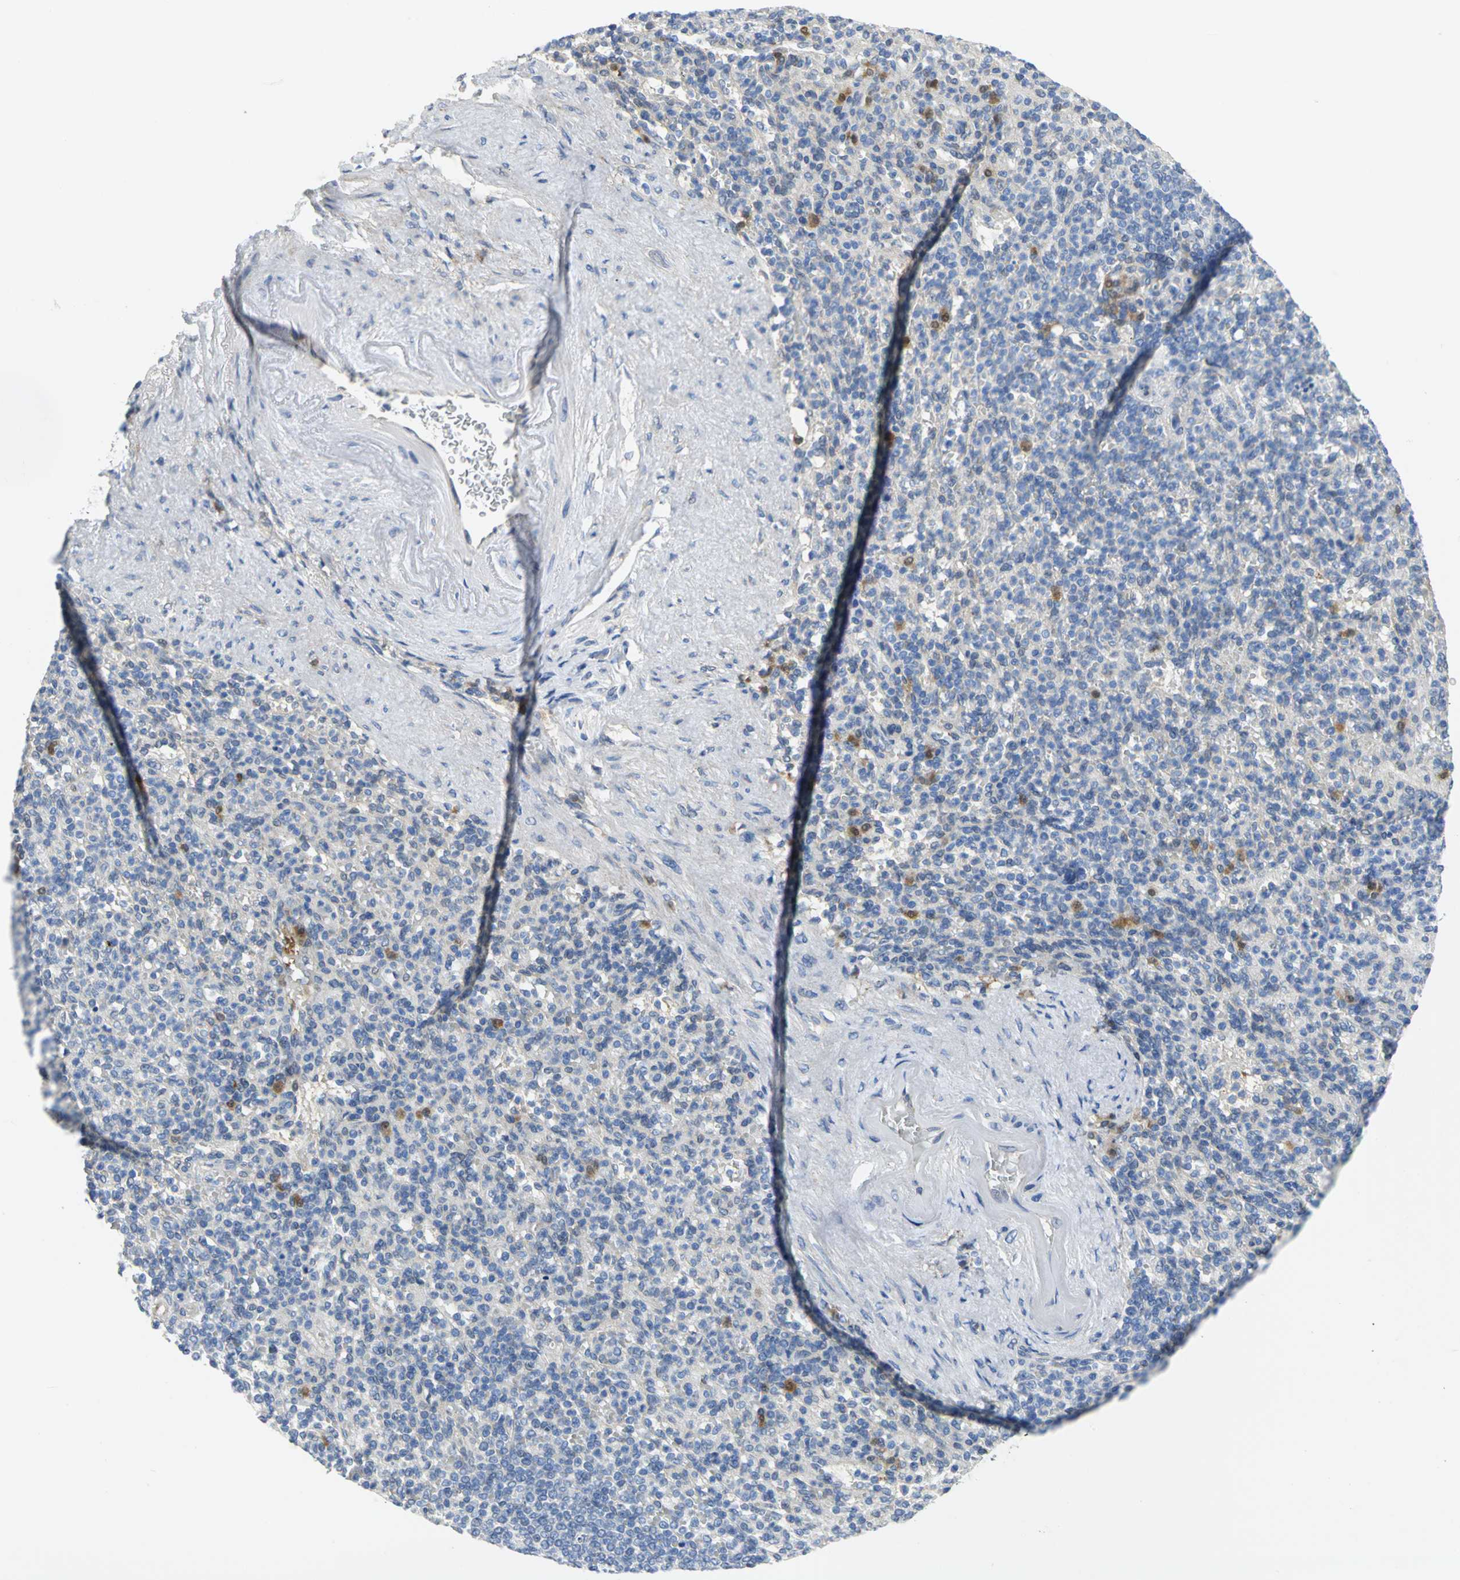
{"staining": {"intensity": "weak", "quantity": "<25%", "location": "cytoplasmic/membranous"}, "tissue": "spleen", "cell_type": "Cells in red pulp", "image_type": "normal", "snomed": [{"axis": "morphology", "description": "Normal tissue, NOS"}, {"axis": "topography", "description": "Spleen"}], "caption": "The image demonstrates no significant positivity in cells in red pulp of spleen. The staining is performed using DAB (3,3'-diaminobenzidine) brown chromogen with nuclei counter-stained in using hematoxylin.", "gene": "PGM3", "patient": {"sex": "female", "age": 74}}